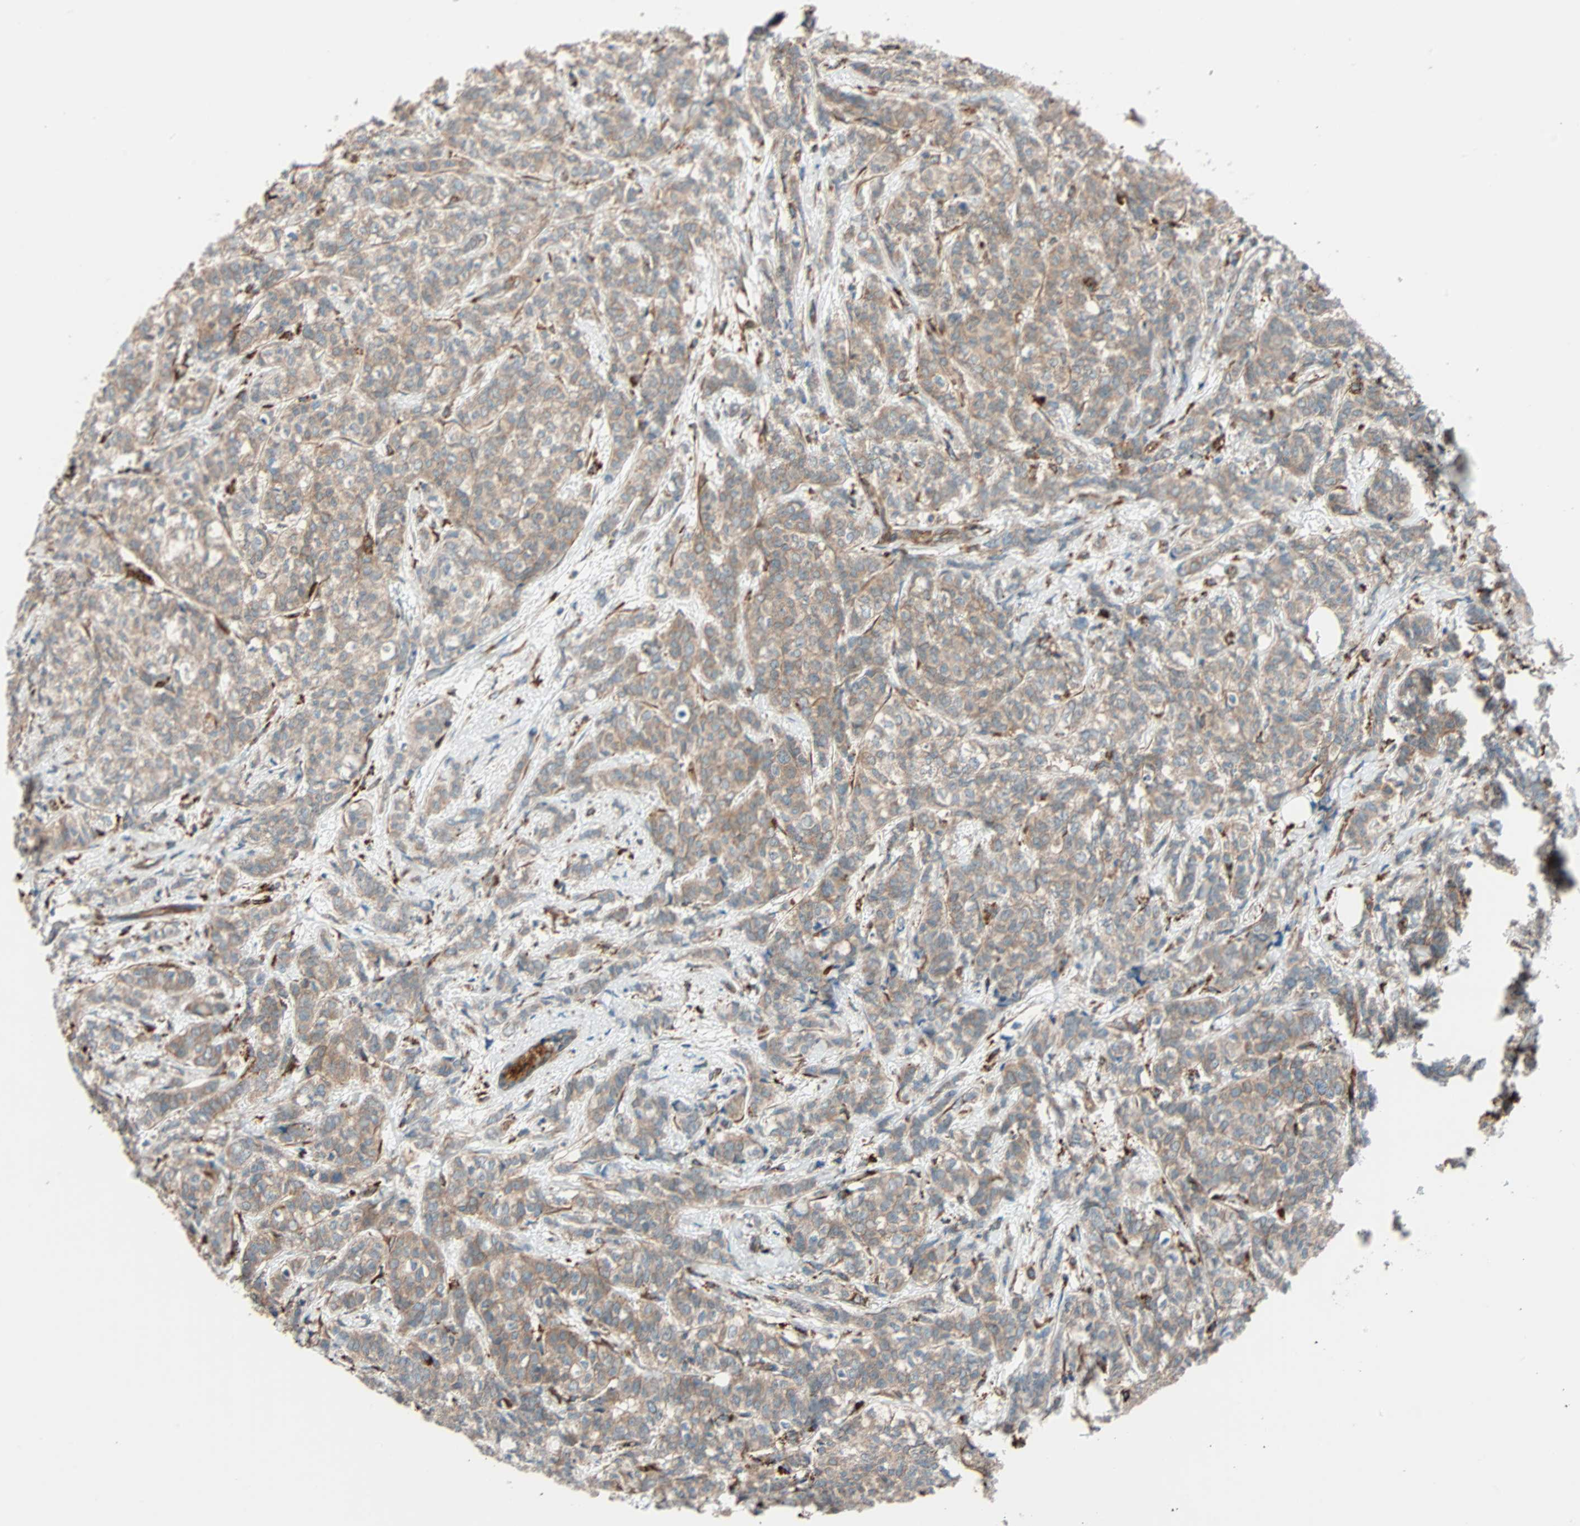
{"staining": {"intensity": "moderate", "quantity": ">75%", "location": "cytoplasmic/membranous"}, "tissue": "breast cancer", "cell_type": "Tumor cells", "image_type": "cancer", "snomed": [{"axis": "morphology", "description": "Lobular carcinoma"}, {"axis": "topography", "description": "Breast"}], "caption": "Immunohistochemistry of breast cancer (lobular carcinoma) shows medium levels of moderate cytoplasmic/membranous staining in approximately >75% of tumor cells.", "gene": "PHYH", "patient": {"sex": "female", "age": 60}}